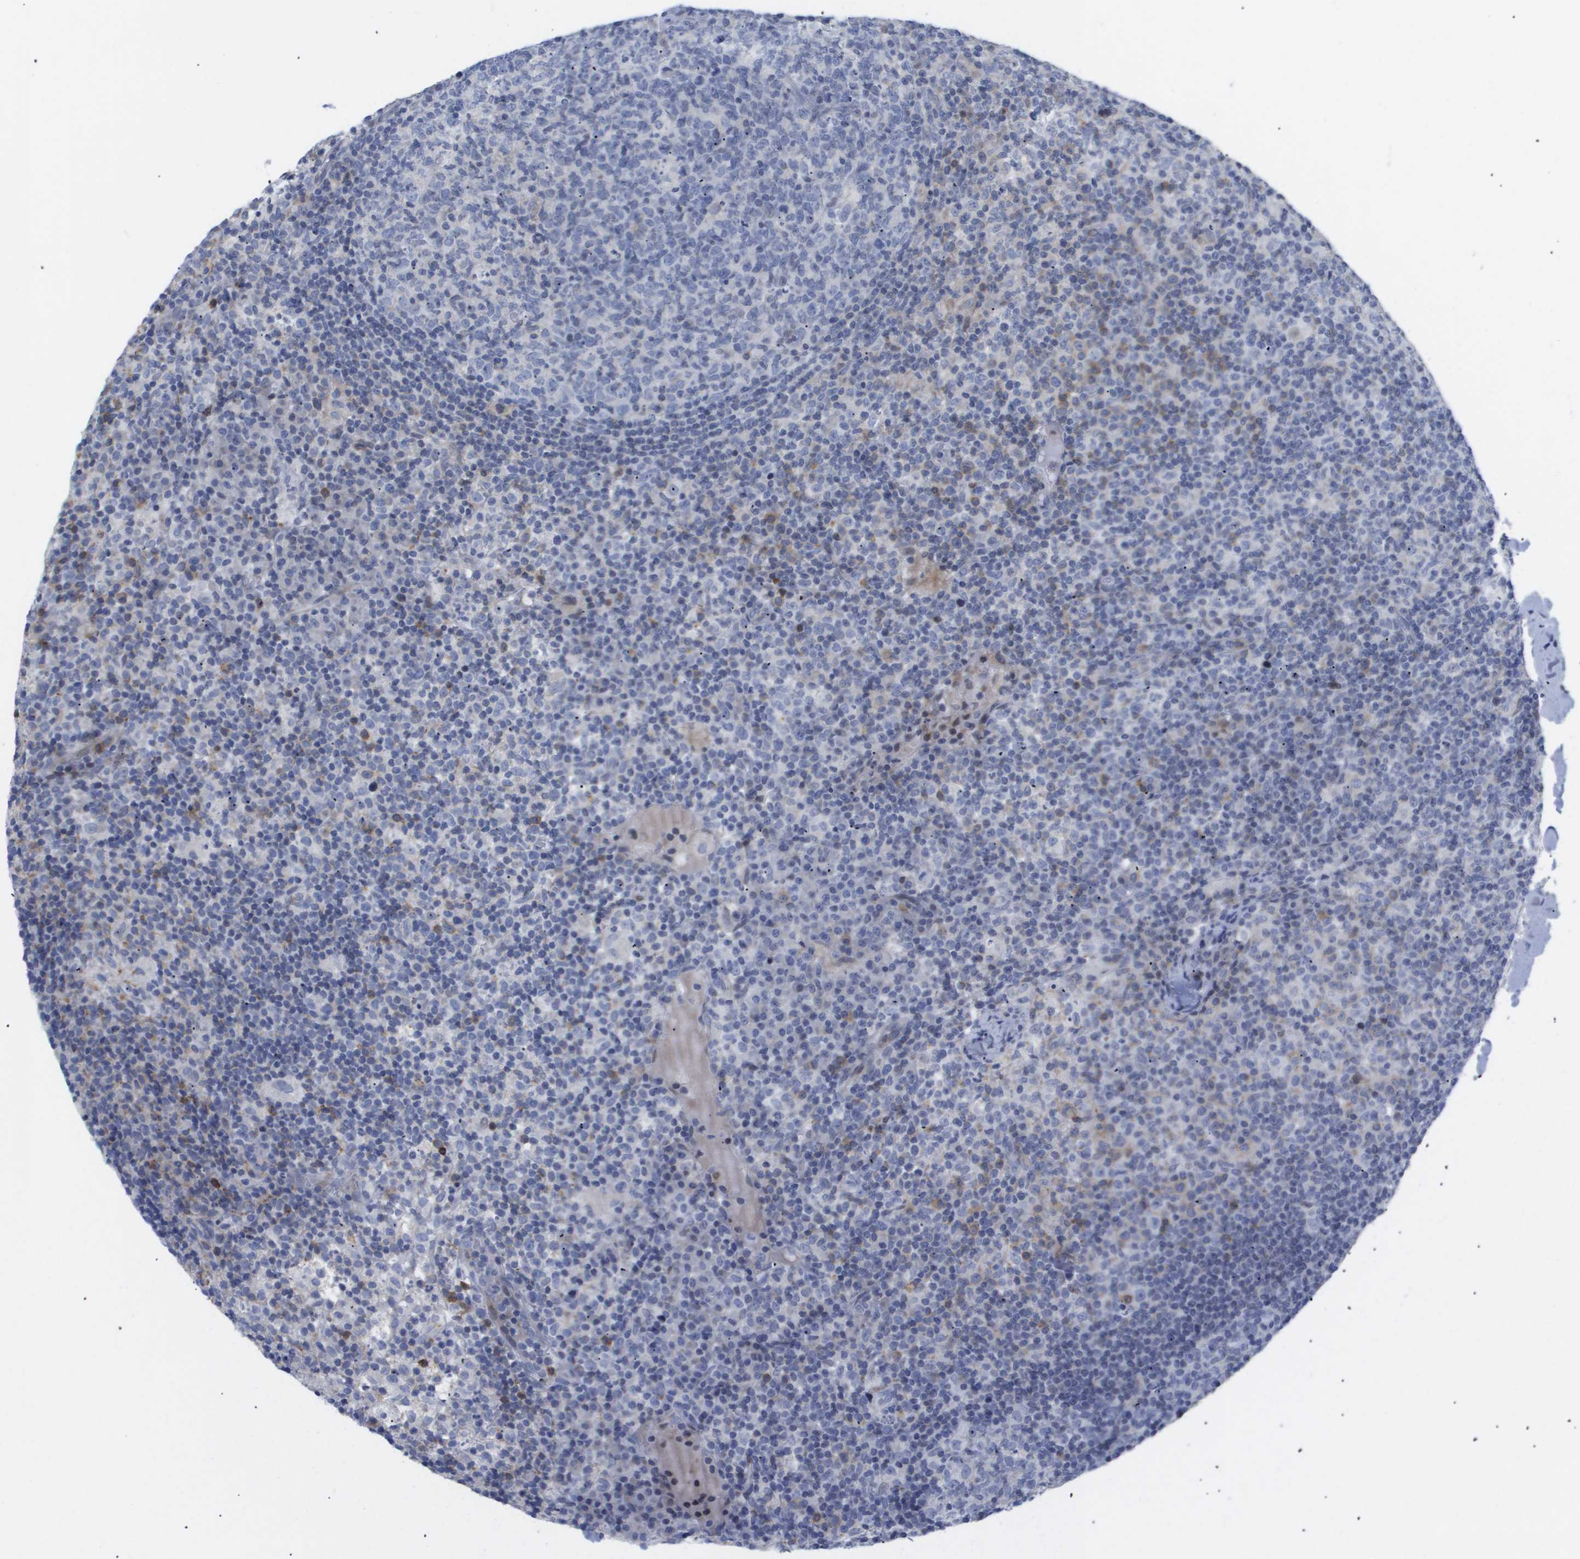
{"staining": {"intensity": "negative", "quantity": "none", "location": "none"}, "tissue": "lymph node", "cell_type": "Germinal center cells", "image_type": "normal", "snomed": [{"axis": "morphology", "description": "Normal tissue, NOS"}, {"axis": "morphology", "description": "Inflammation, NOS"}, {"axis": "topography", "description": "Lymph node"}], "caption": "A high-resolution histopathology image shows immunohistochemistry staining of normal lymph node, which displays no significant expression in germinal center cells.", "gene": "CAV3", "patient": {"sex": "male", "age": 55}}